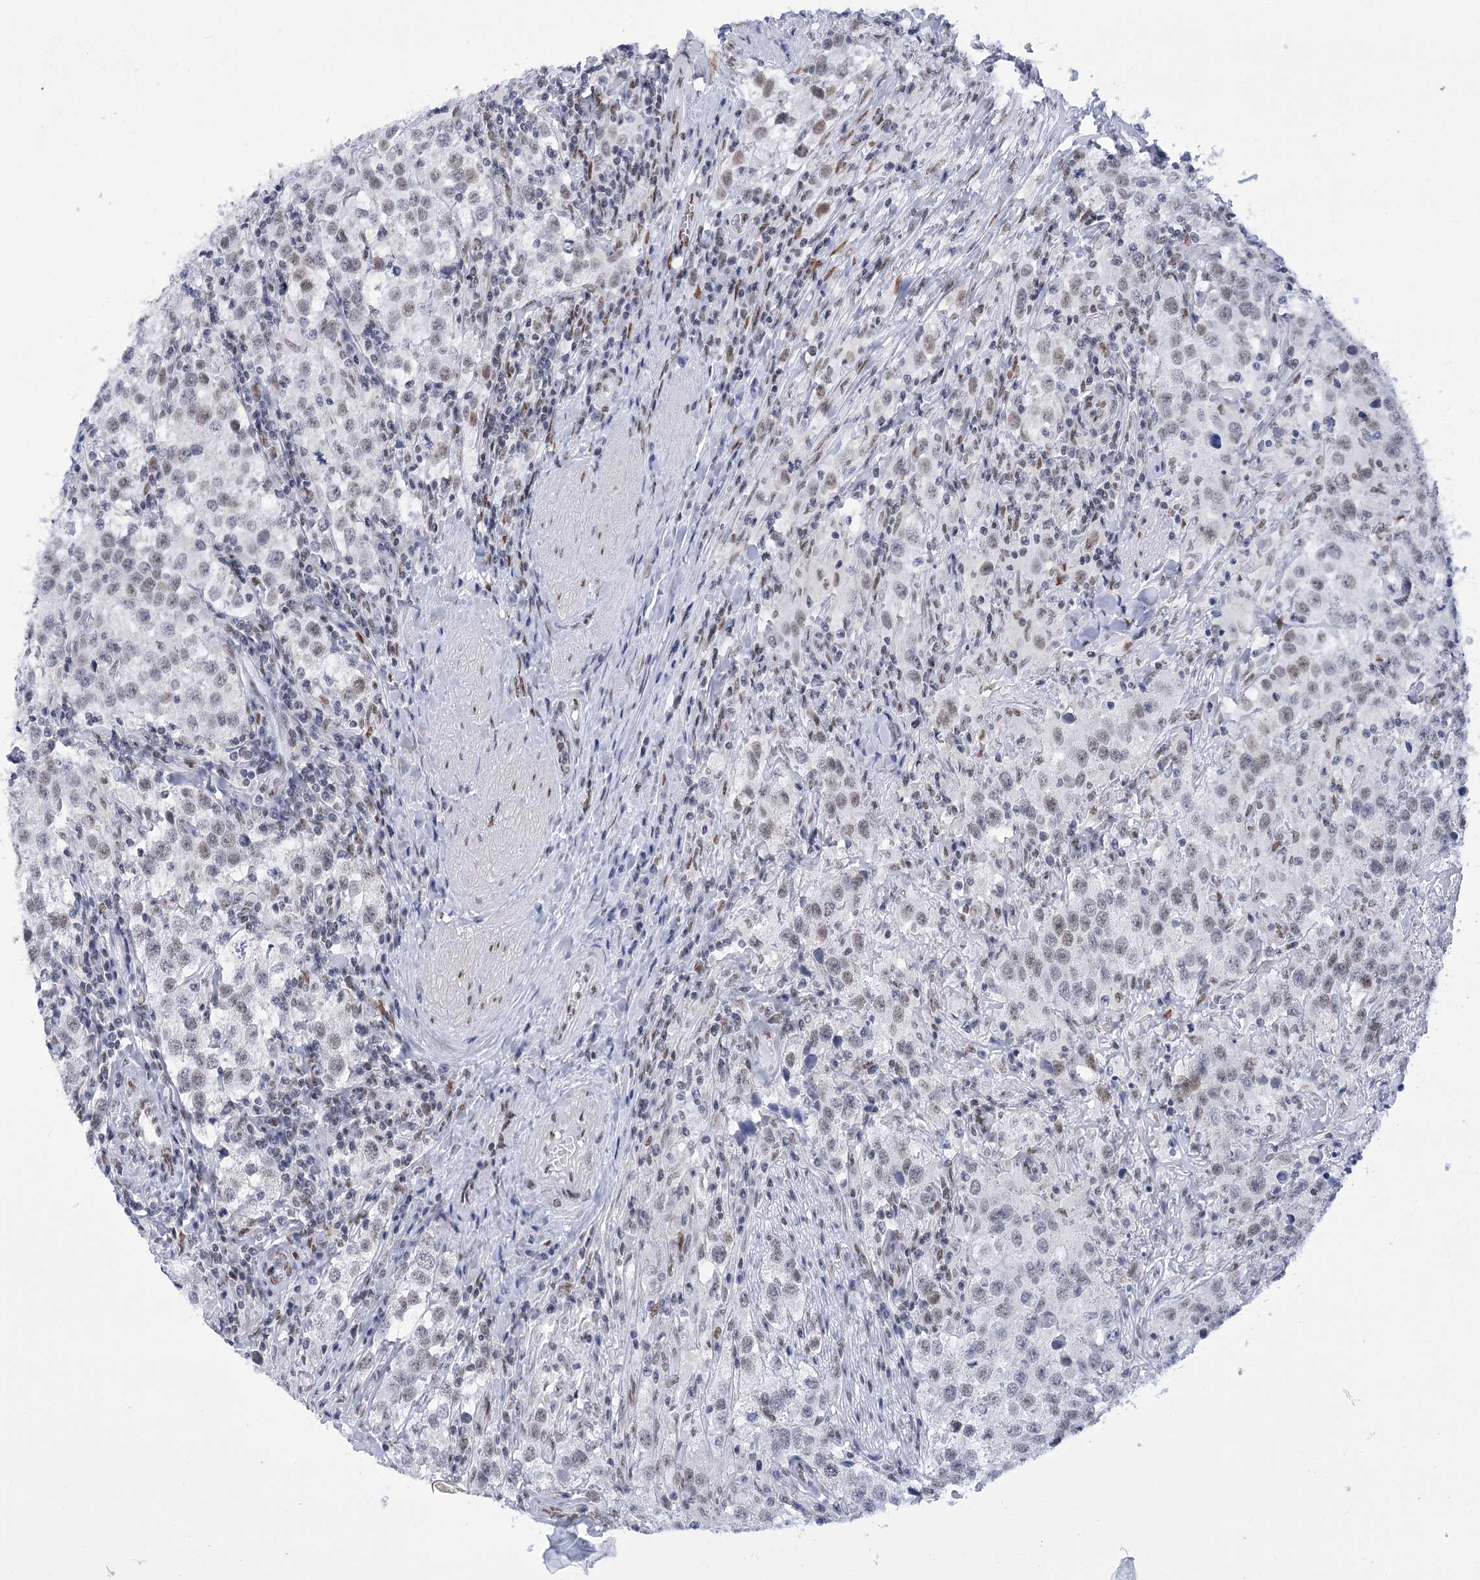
{"staining": {"intensity": "negative", "quantity": "none", "location": "none"}, "tissue": "testis cancer", "cell_type": "Tumor cells", "image_type": "cancer", "snomed": [{"axis": "morphology", "description": "Seminoma, NOS"}, {"axis": "morphology", "description": "Carcinoma, Embryonal, NOS"}, {"axis": "topography", "description": "Testis"}], "caption": "Tumor cells are negative for brown protein staining in testis cancer.", "gene": "HNRNPA0", "patient": {"sex": "male", "age": 43}}